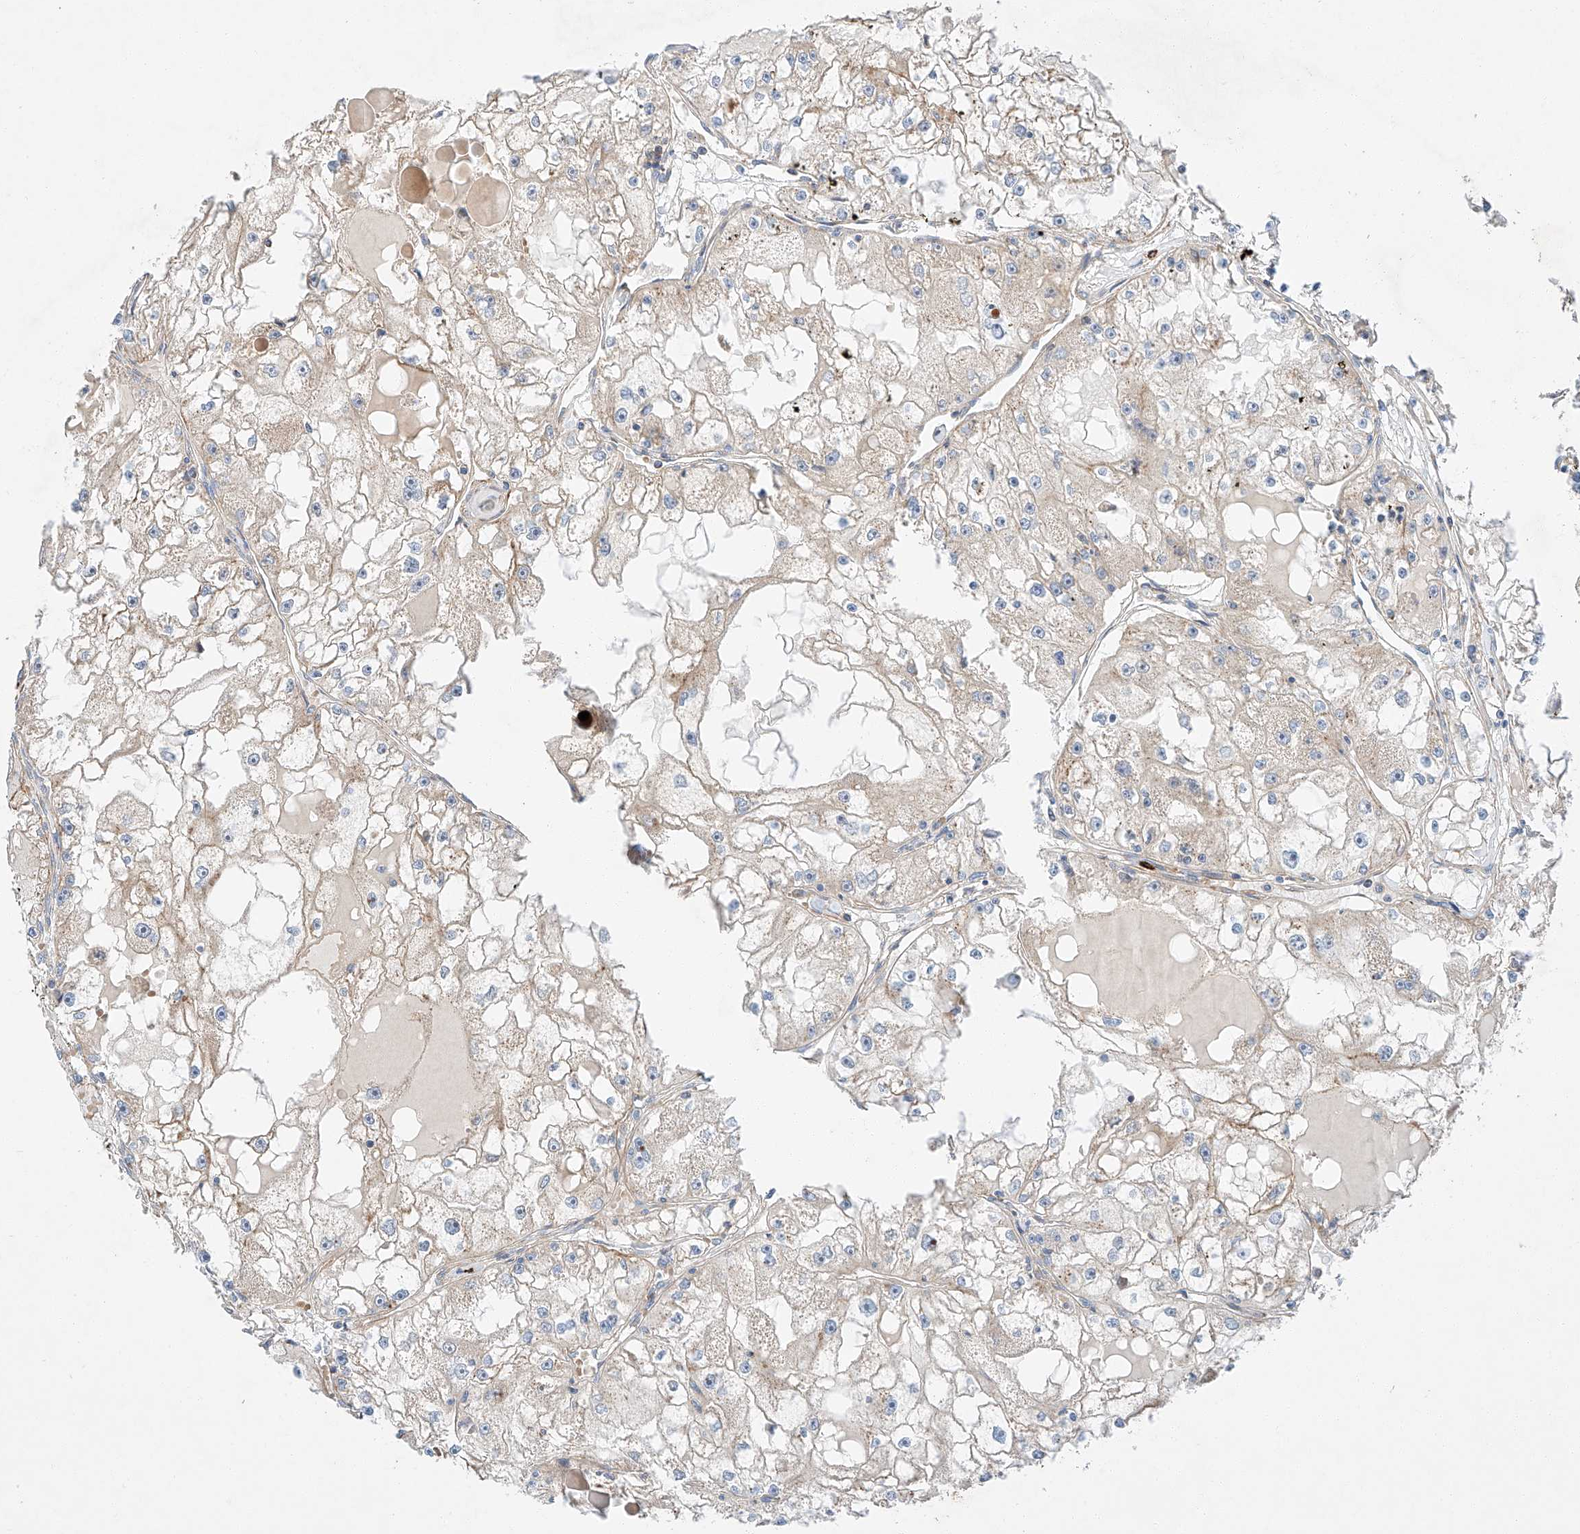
{"staining": {"intensity": "moderate", "quantity": "<25%", "location": "cytoplasmic/membranous"}, "tissue": "renal cancer", "cell_type": "Tumor cells", "image_type": "cancer", "snomed": [{"axis": "morphology", "description": "Adenocarcinoma, NOS"}, {"axis": "topography", "description": "Kidney"}], "caption": "Immunohistochemical staining of adenocarcinoma (renal) demonstrates low levels of moderate cytoplasmic/membranous protein expression in approximately <25% of tumor cells.", "gene": "MINDY4", "patient": {"sex": "male", "age": 56}}